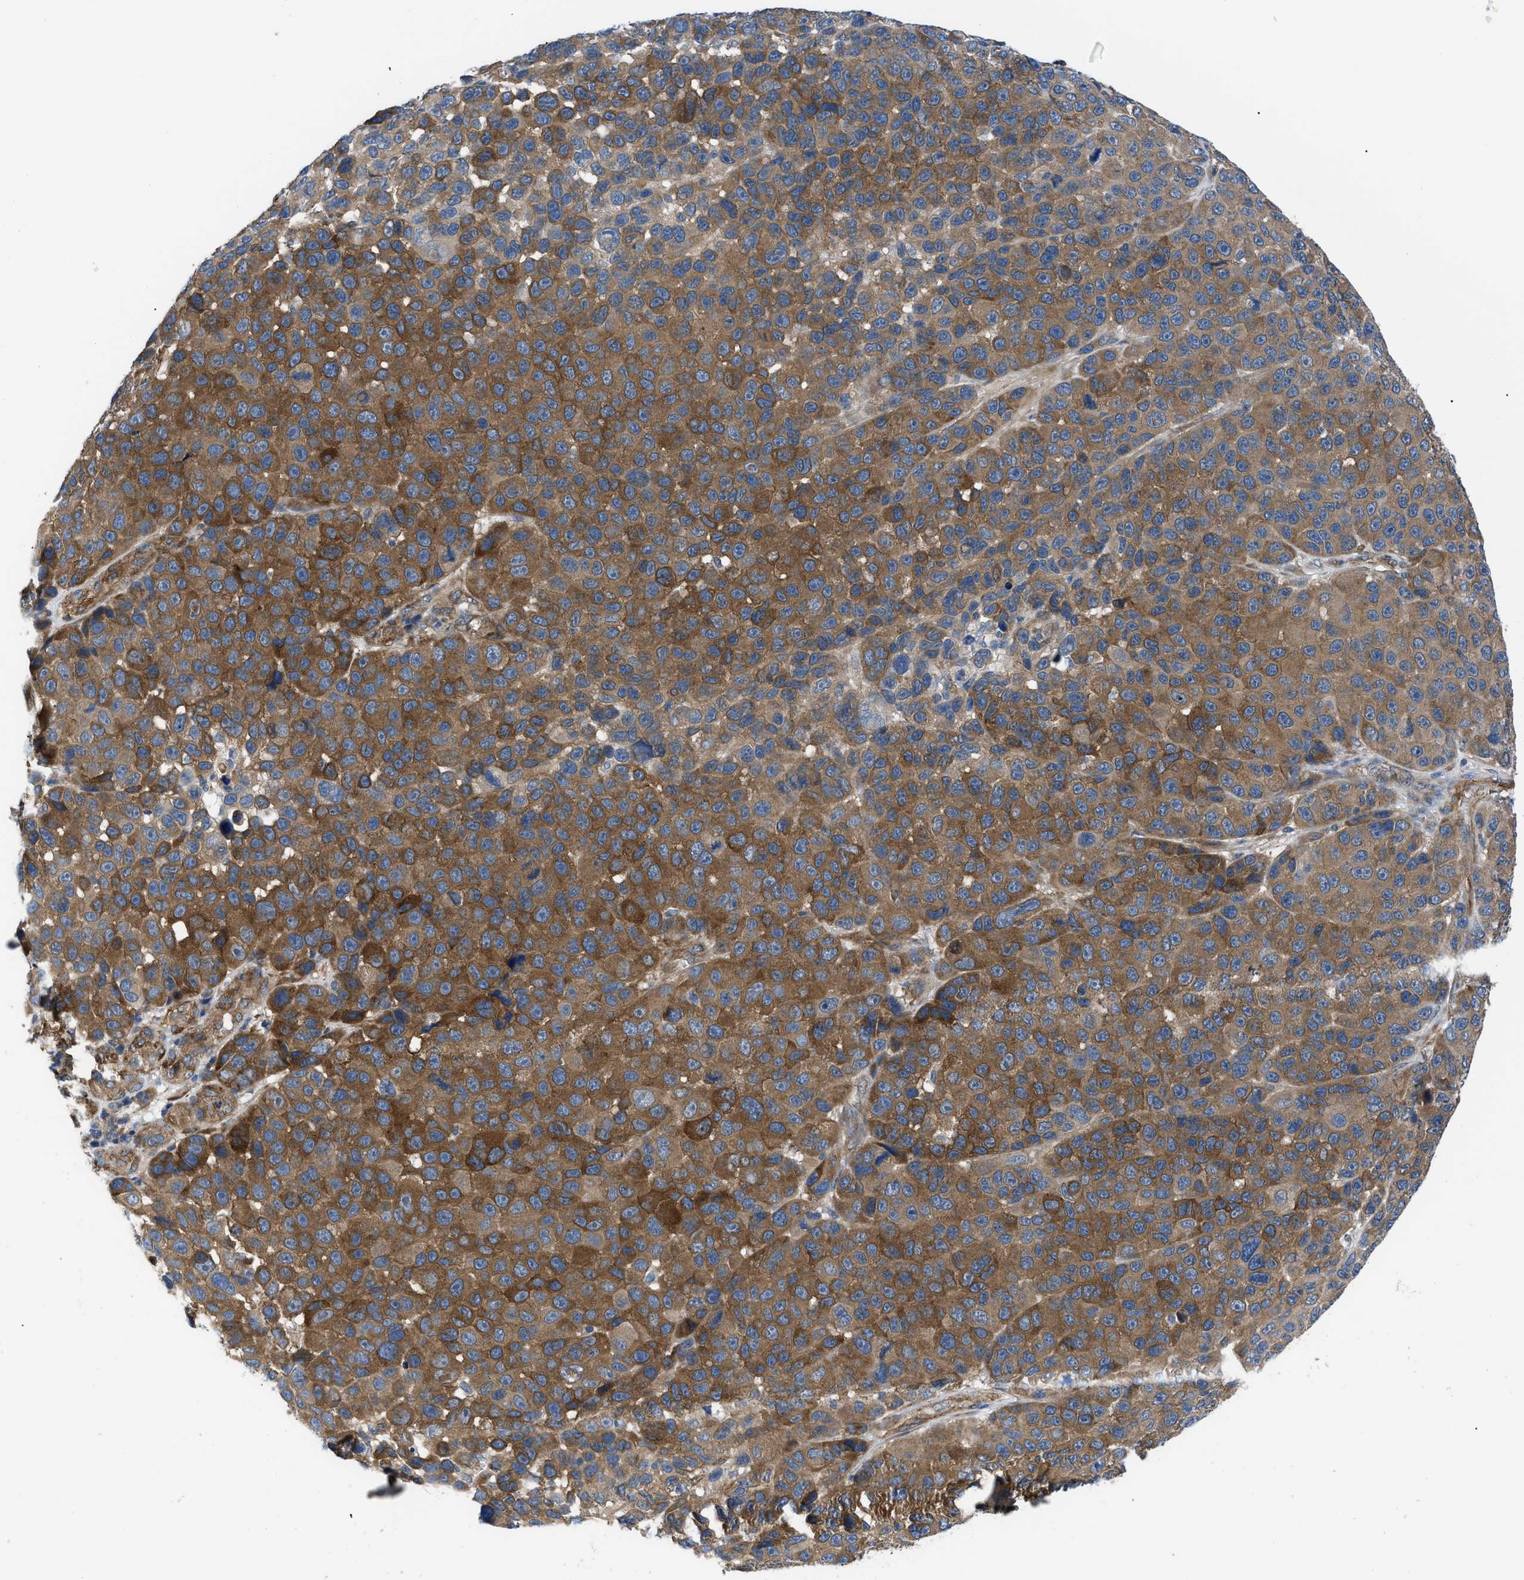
{"staining": {"intensity": "moderate", "quantity": ">75%", "location": "cytoplasmic/membranous"}, "tissue": "melanoma", "cell_type": "Tumor cells", "image_type": "cancer", "snomed": [{"axis": "morphology", "description": "Malignant melanoma, NOS"}, {"axis": "topography", "description": "Skin"}], "caption": "Human melanoma stained with a brown dye demonstrates moderate cytoplasmic/membranous positive staining in approximately >75% of tumor cells.", "gene": "MYO10", "patient": {"sex": "male", "age": 53}}